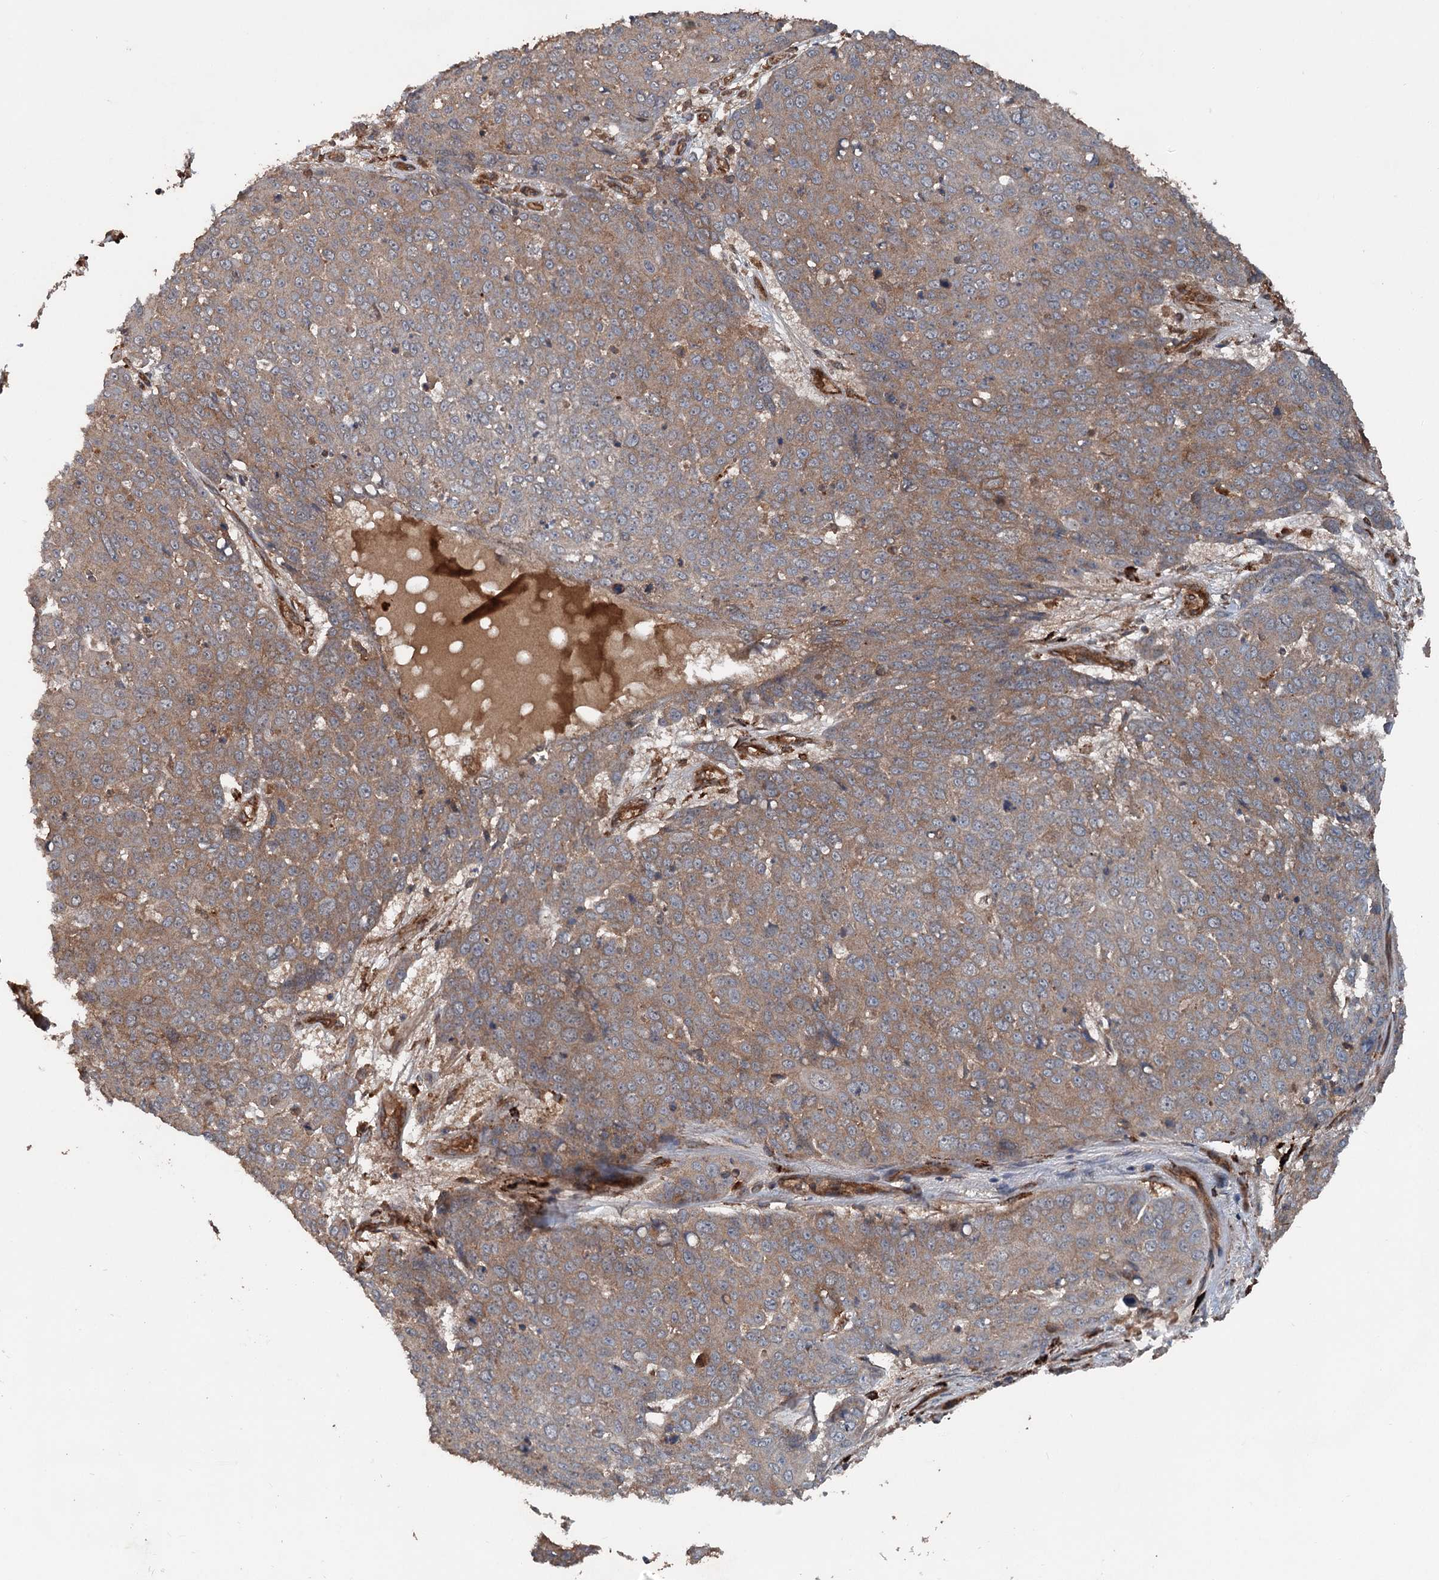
{"staining": {"intensity": "weak", "quantity": ">75%", "location": "cytoplasmic/membranous"}, "tissue": "skin cancer", "cell_type": "Tumor cells", "image_type": "cancer", "snomed": [{"axis": "morphology", "description": "Squamous cell carcinoma, NOS"}, {"axis": "topography", "description": "Skin"}], "caption": "This photomicrograph reveals immunohistochemistry staining of skin squamous cell carcinoma, with low weak cytoplasmic/membranous positivity in approximately >75% of tumor cells.", "gene": "RNF214", "patient": {"sex": "male", "age": 71}}